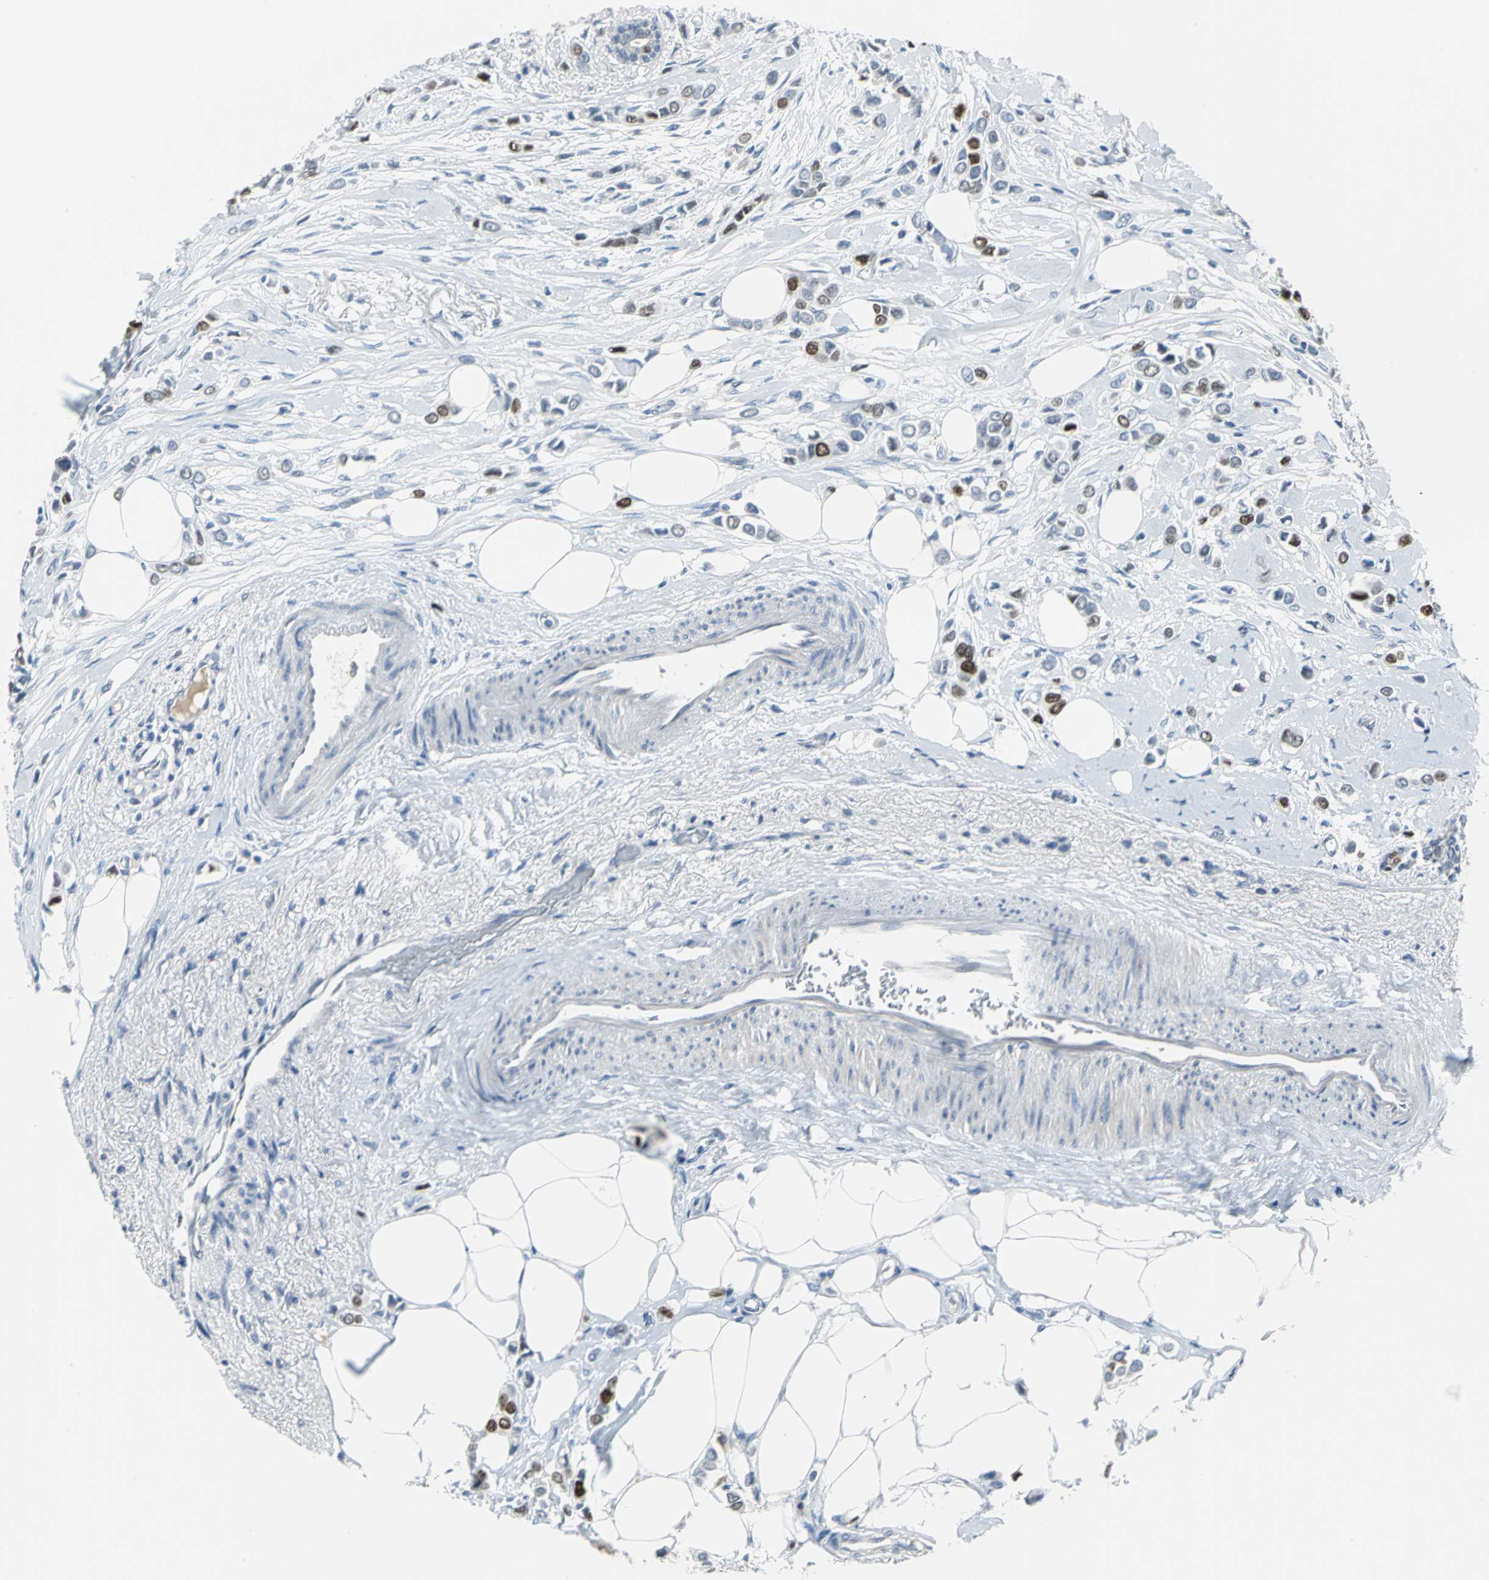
{"staining": {"intensity": "strong", "quantity": "<25%", "location": "nuclear"}, "tissue": "breast cancer", "cell_type": "Tumor cells", "image_type": "cancer", "snomed": [{"axis": "morphology", "description": "Lobular carcinoma"}, {"axis": "topography", "description": "Breast"}], "caption": "Breast lobular carcinoma tissue demonstrates strong nuclear expression in about <25% of tumor cells, visualized by immunohistochemistry.", "gene": "MCM3", "patient": {"sex": "female", "age": 51}}